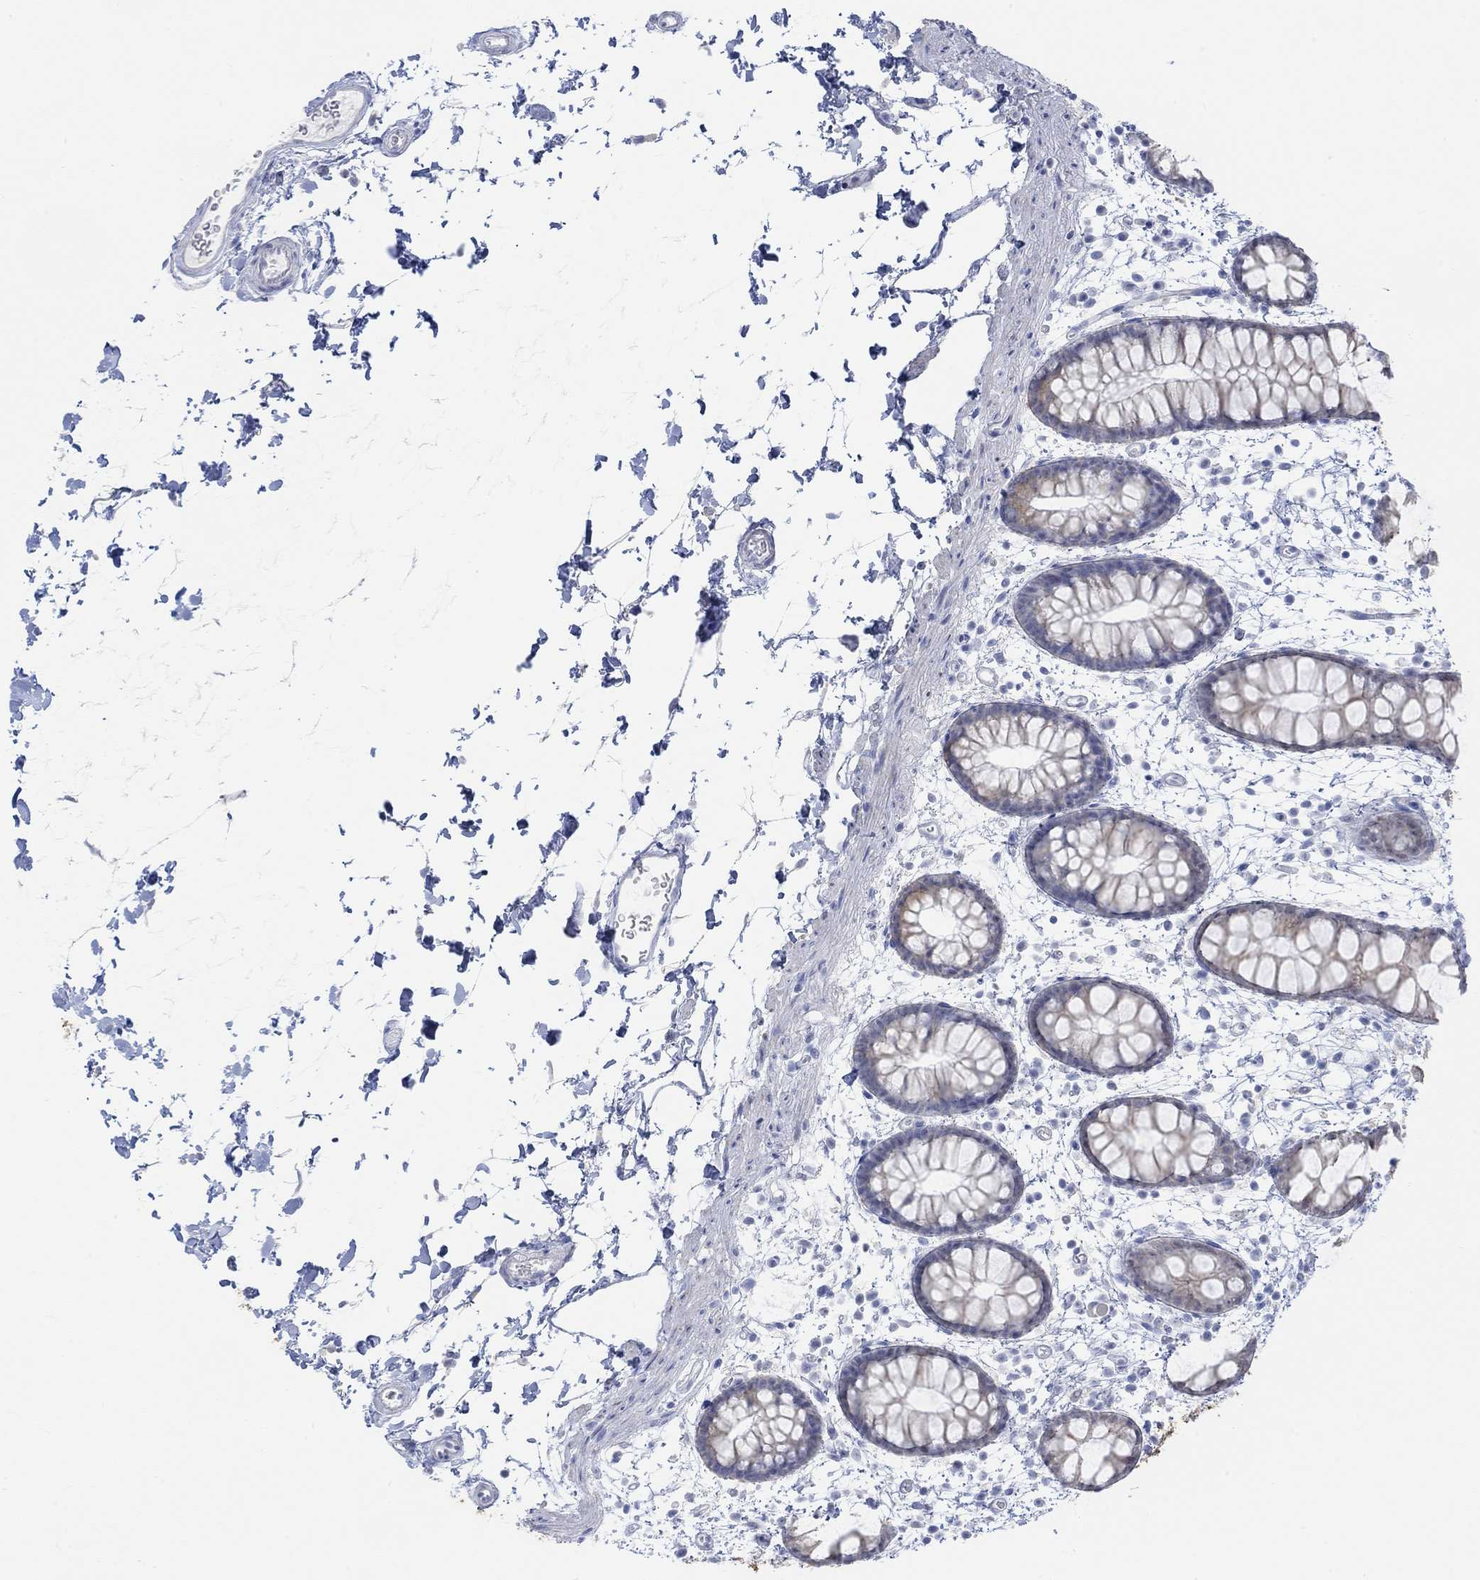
{"staining": {"intensity": "weak", "quantity": "<25%", "location": "cytoplasmic/membranous"}, "tissue": "rectum", "cell_type": "Glandular cells", "image_type": "normal", "snomed": [{"axis": "morphology", "description": "Normal tissue, NOS"}, {"axis": "topography", "description": "Rectum"}], "caption": "The immunohistochemistry (IHC) micrograph has no significant staining in glandular cells of rectum.", "gene": "AK8", "patient": {"sex": "male", "age": 57}}